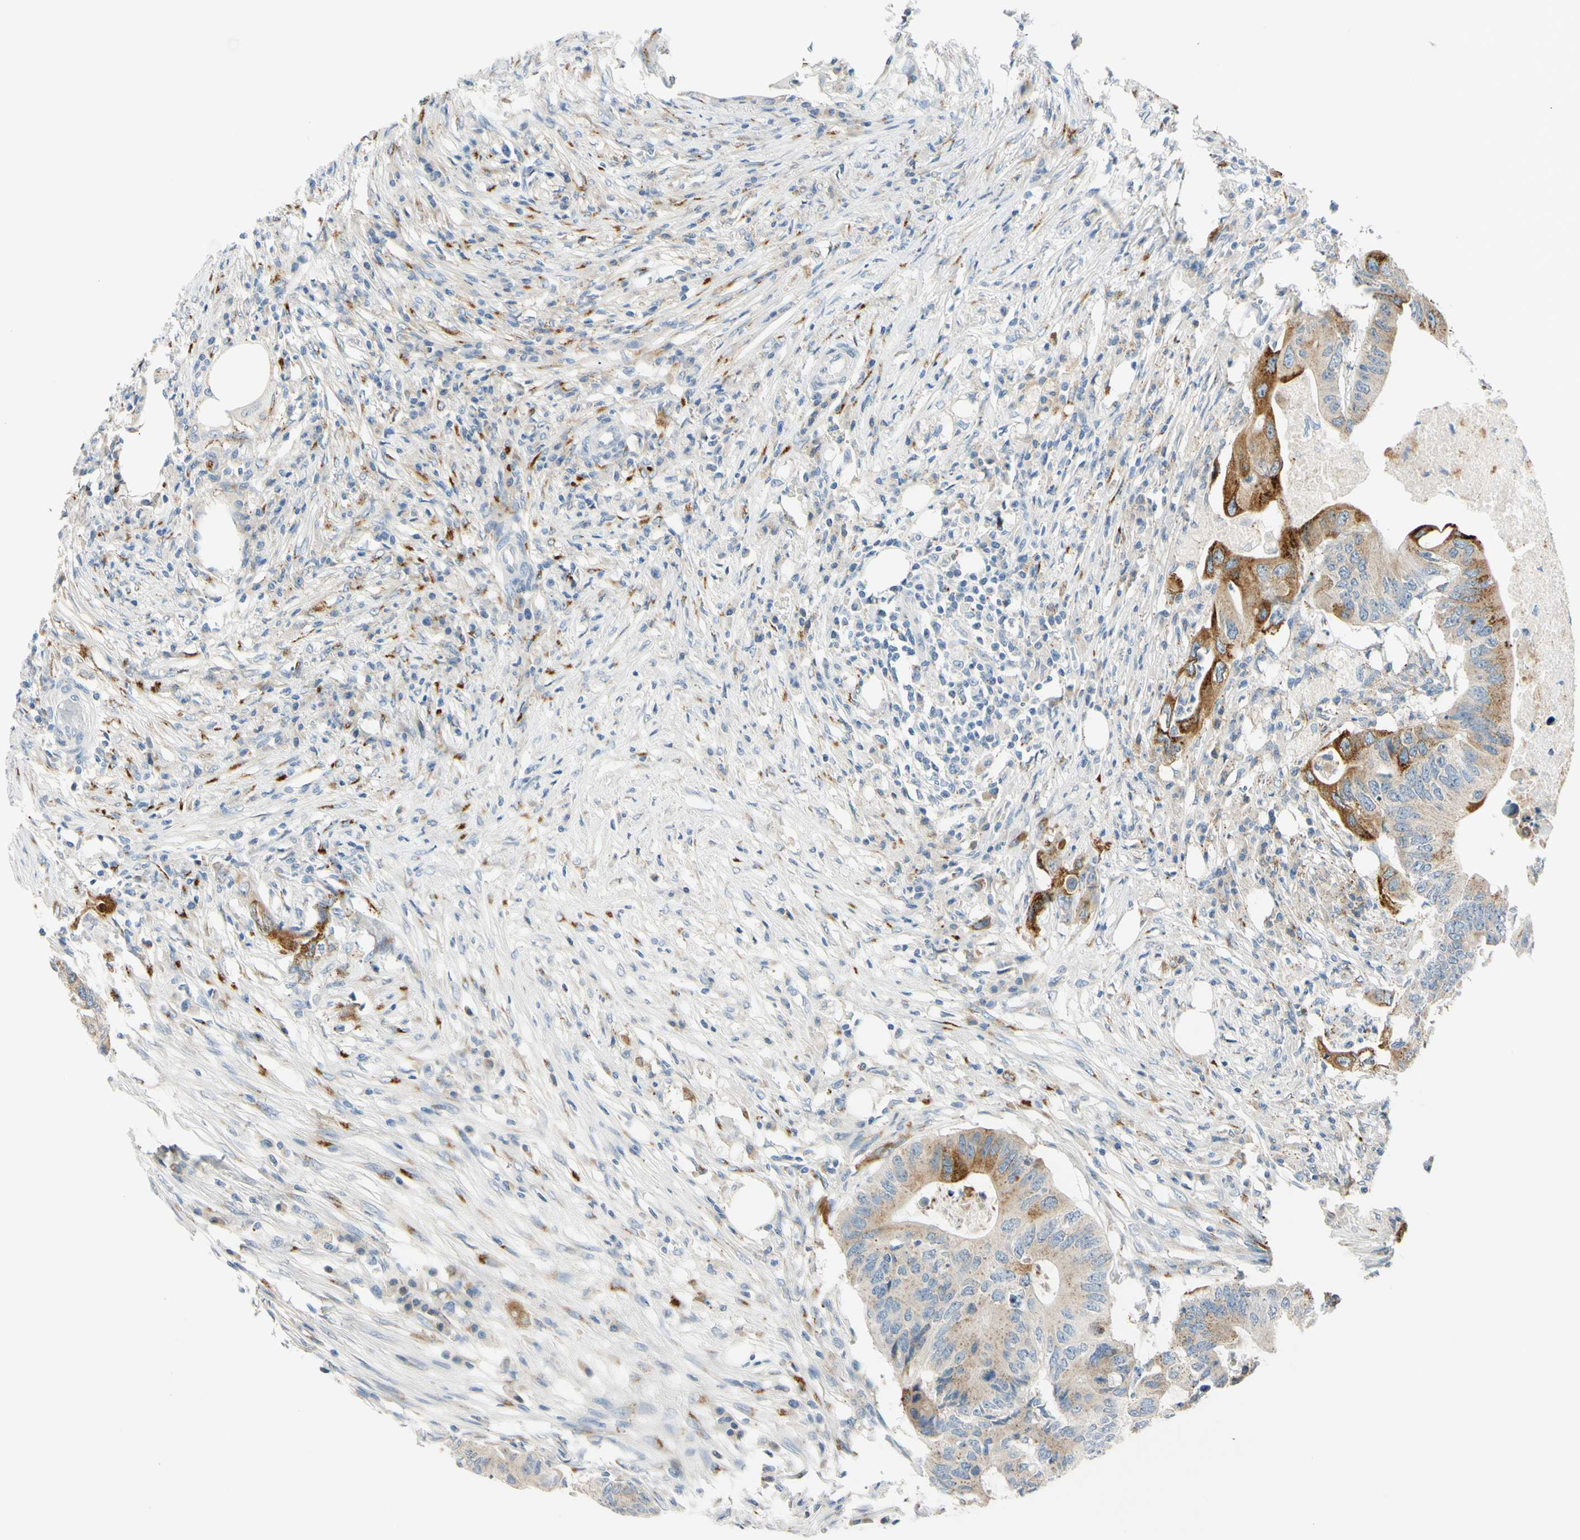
{"staining": {"intensity": "moderate", "quantity": "25%-75%", "location": "cytoplasmic/membranous"}, "tissue": "colorectal cancer", "cell_type": "Tumor cells", "image_type": "cancer", "snomed": [{"axis": "morphology", "description": "Adenocarcinoma, NOS"}, {"axis": "topography", "description": "Colon"}], "caption": "Colorectal cancer (adenocarcinoma) tissue demonstrates moderate cytoplasmic/membranous positivity in about 25%-75% of tumor cells, visualized by immunohistochemistry.", "gene": "GALNT5", "patient": {"sex": "male", "age": 71}}